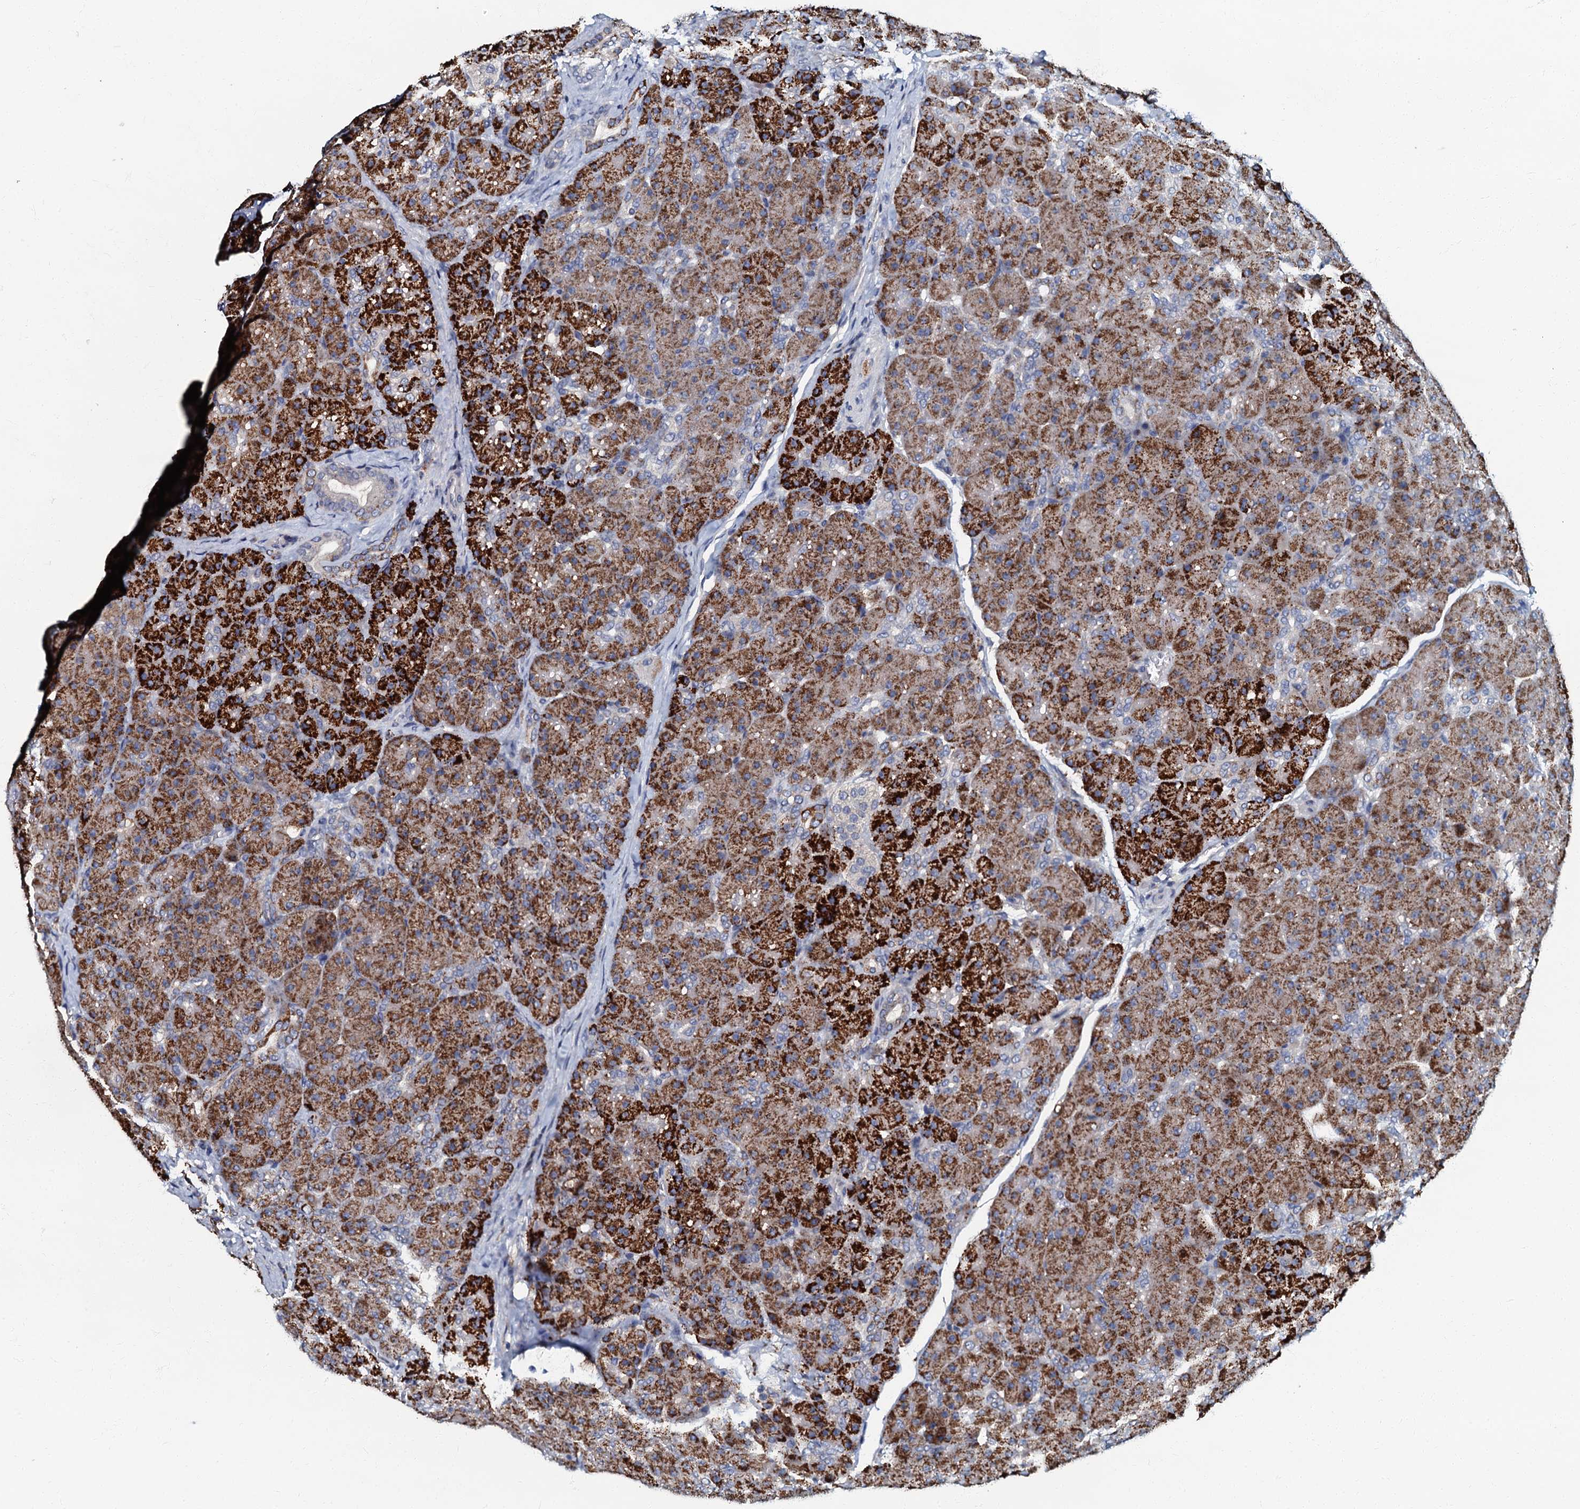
{"staining": {"intensity": "strong", "quantity": ">75%", "location": "cytoplasmic/membranous"}, "tissue": "pancreas", "cell_type": "Exocrine glandular cells", "image_type": "normal", "snomed": [{"axis": "morphology", "description": "Normal tissue, NOS"}, {"axis": "topography", "description": "Pancreas"}], "caption": "Benign pancreas reveals strong cytoplasmic/membranous positivity in approximately >75% of exocrine glandular cells (Stains: DAB (3,3'-diaminobenzidine) in brown, nuclei in blue, Microscopy: brightfield microscopy at high magnification)..", "gene": "OLAH", "patient": {"sex": "male", "age": 66}}